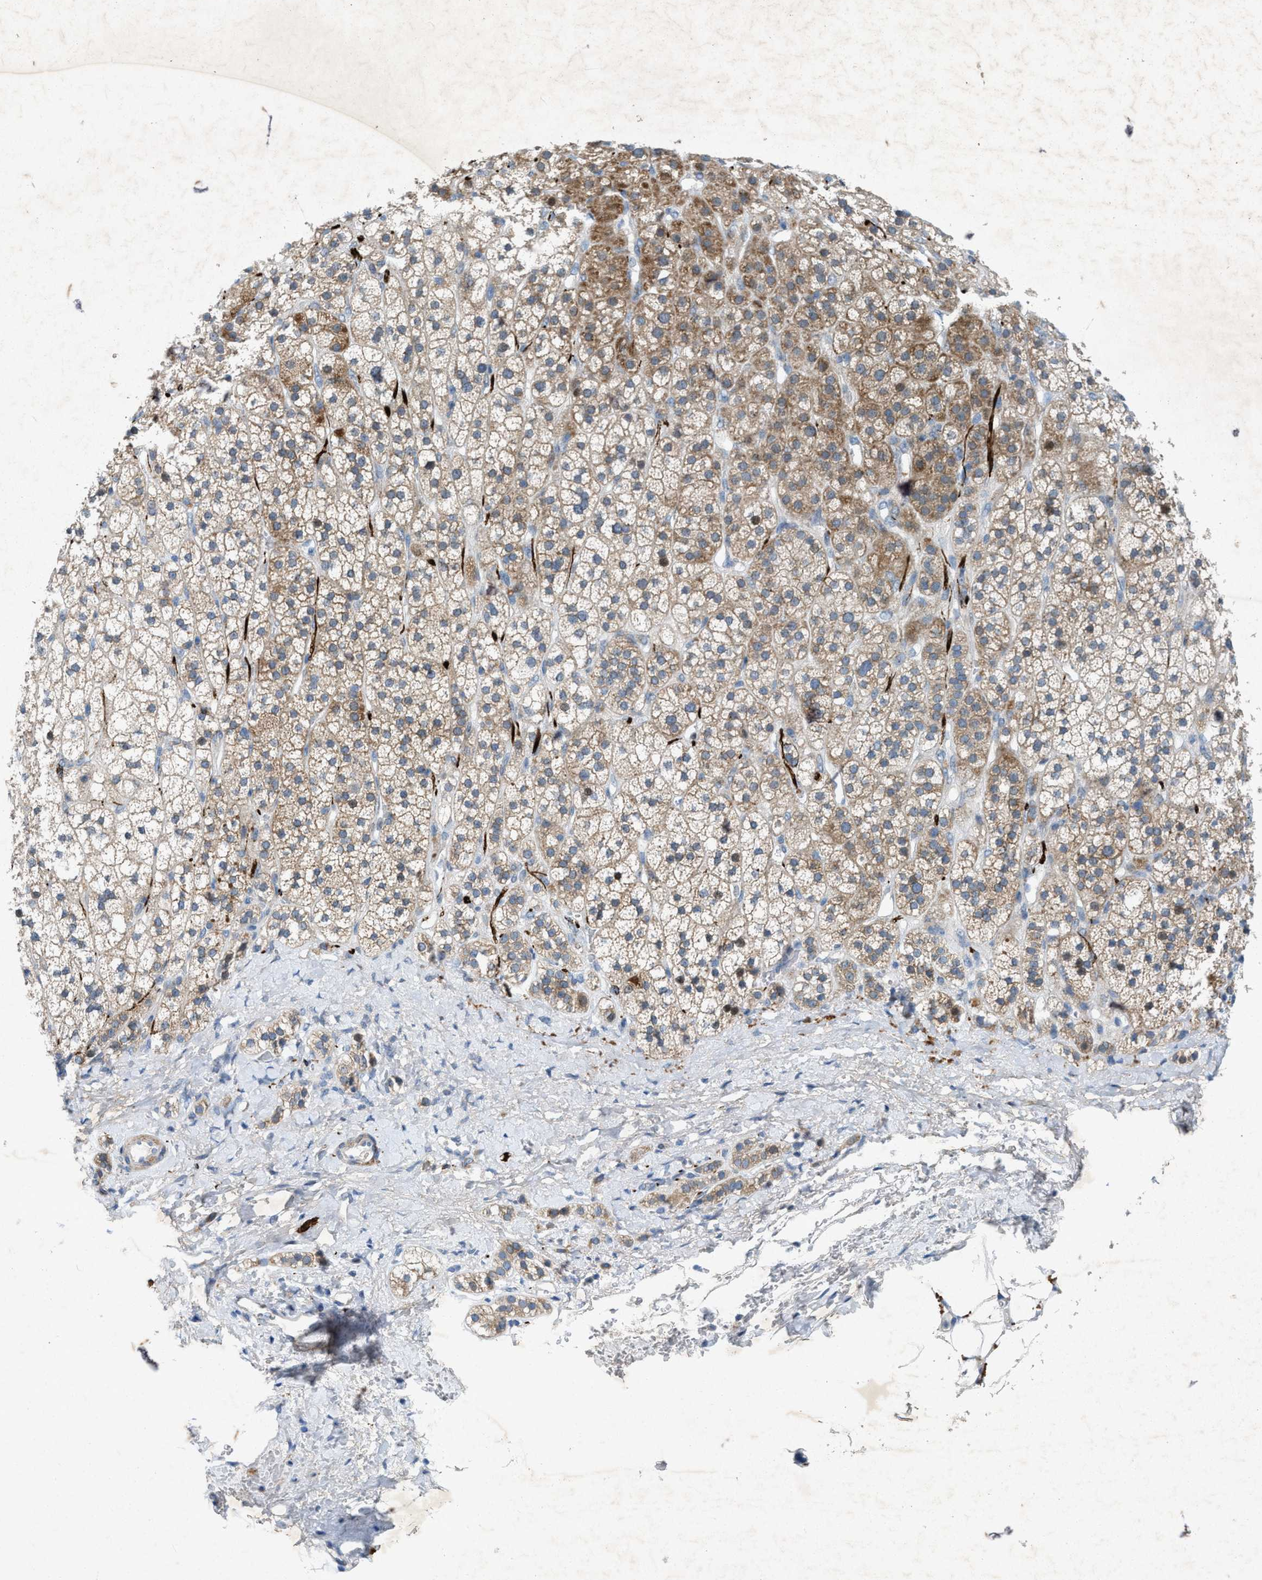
{"staining": {"intensity": "strong", "quantity": "25%-75%", "location": "cytoplasmic/membranous"}, "tissue": "adrenal gland", "cell_type": "Glandular cells", "image_type": "normal", "snomed": [{"axis": "morphology", "description": "Normal tissue, NOS"}, {"axis": "topography", "description": "Adrenal gland"}], "caption": "Immunohistochemistry image of benign adrenal gland stained for a protein (brown), which shows high levels of strong cytoplasmic/membranous positivity in approximately 25%-75% of glandular cells.", "gene": "URGCP", "patient": {"sex": "male", "age": 56}}